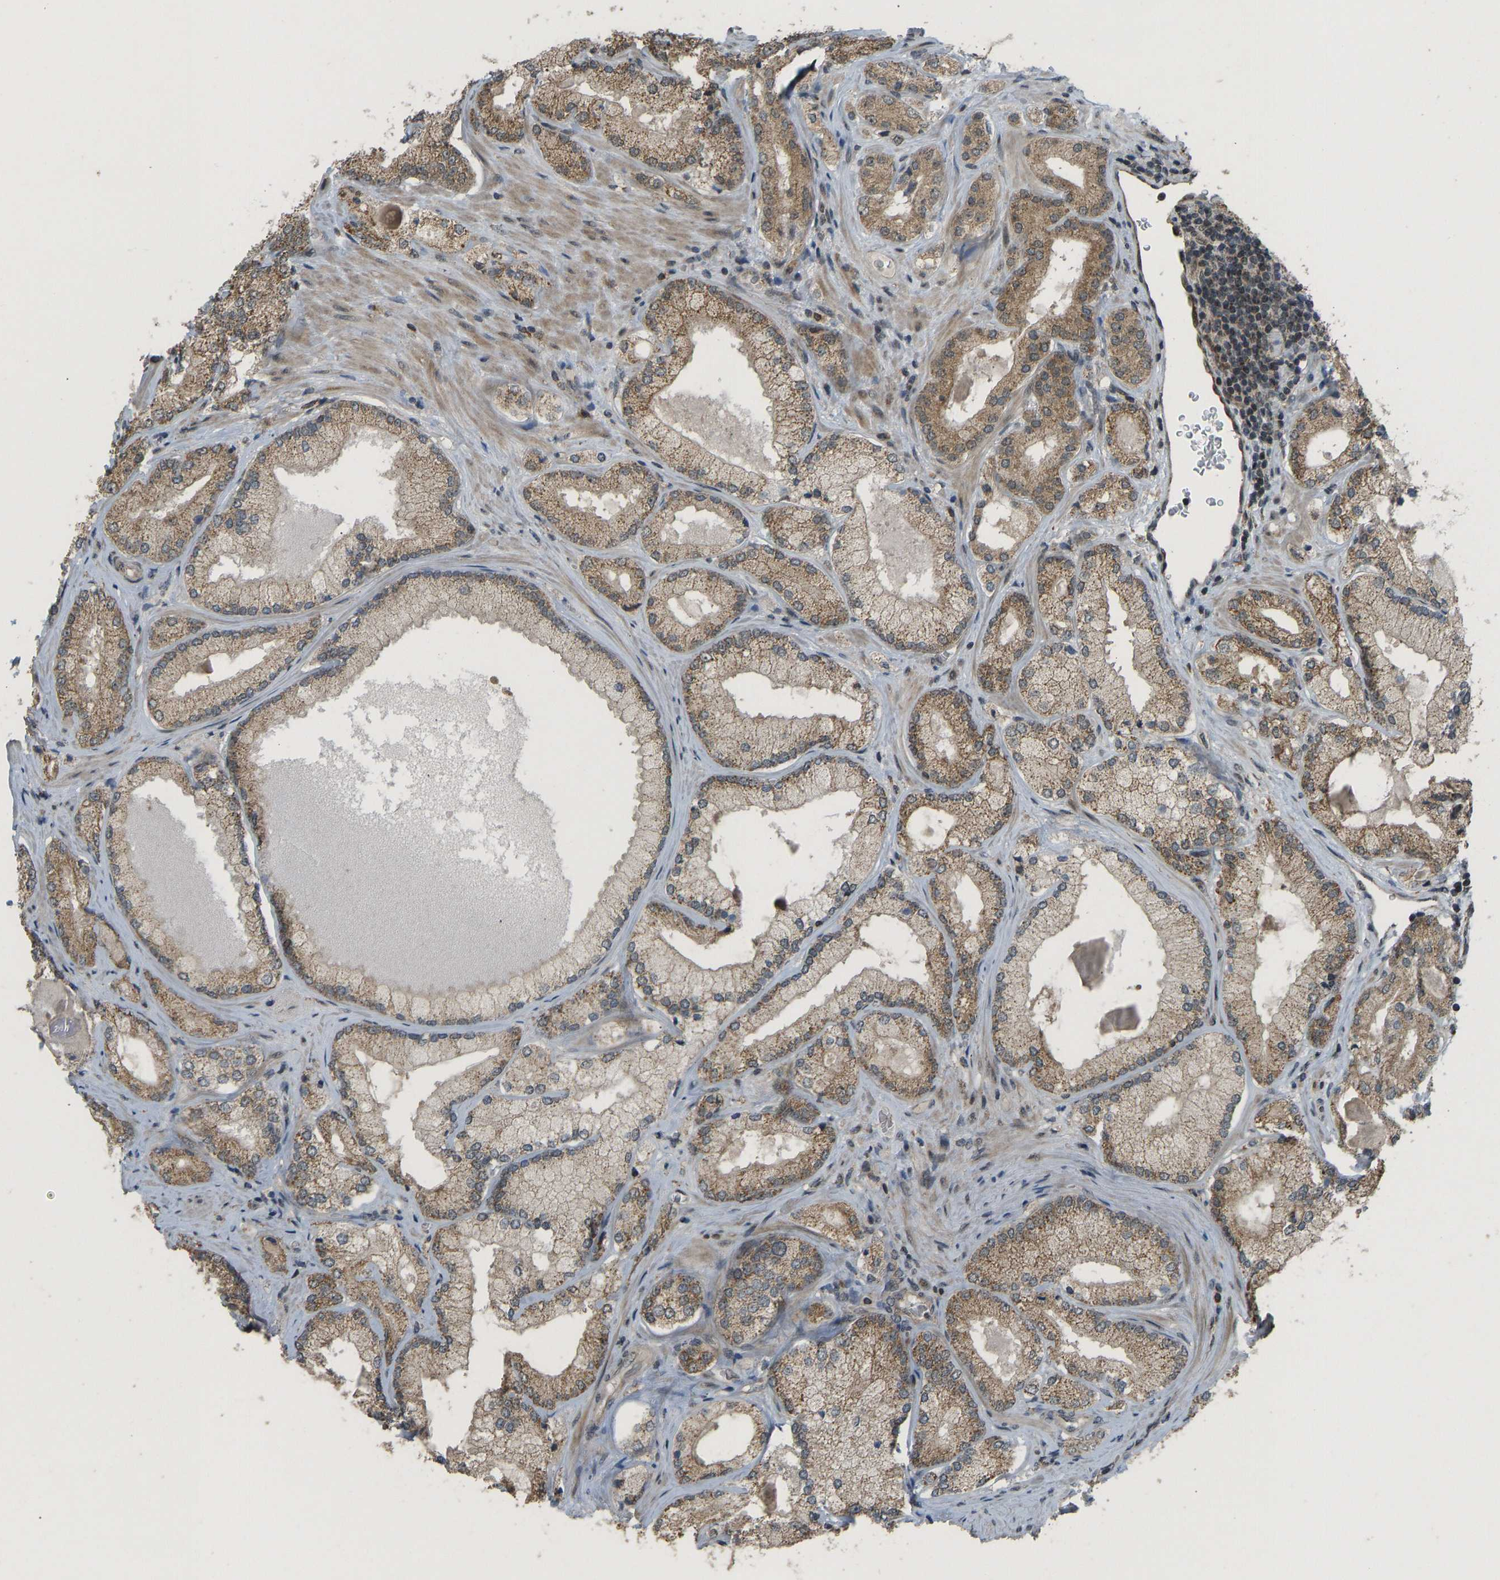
{"staining": {"intensity": "moderate", "quantity": ">75%", "location": "cytoplasmic/membranous"}, "tissue": "prostate cancer", "cell_type": "Tumor cells", "image_type": "cancer", "snomed": [{"axis": "morphology", "description": "Adenocarcinoma, Low grade"}, {"axis": "topography", "description": "Prostate"}], "caption": "Moderate cytoplasmic/membranous protein staining is present in approximately >75% of tumor cells in low-grade adenocarcinoma (prostate). Nuclei are stained in blue.", "gene": "ACADS", "patient": {"sex": "male", "age": 65}}